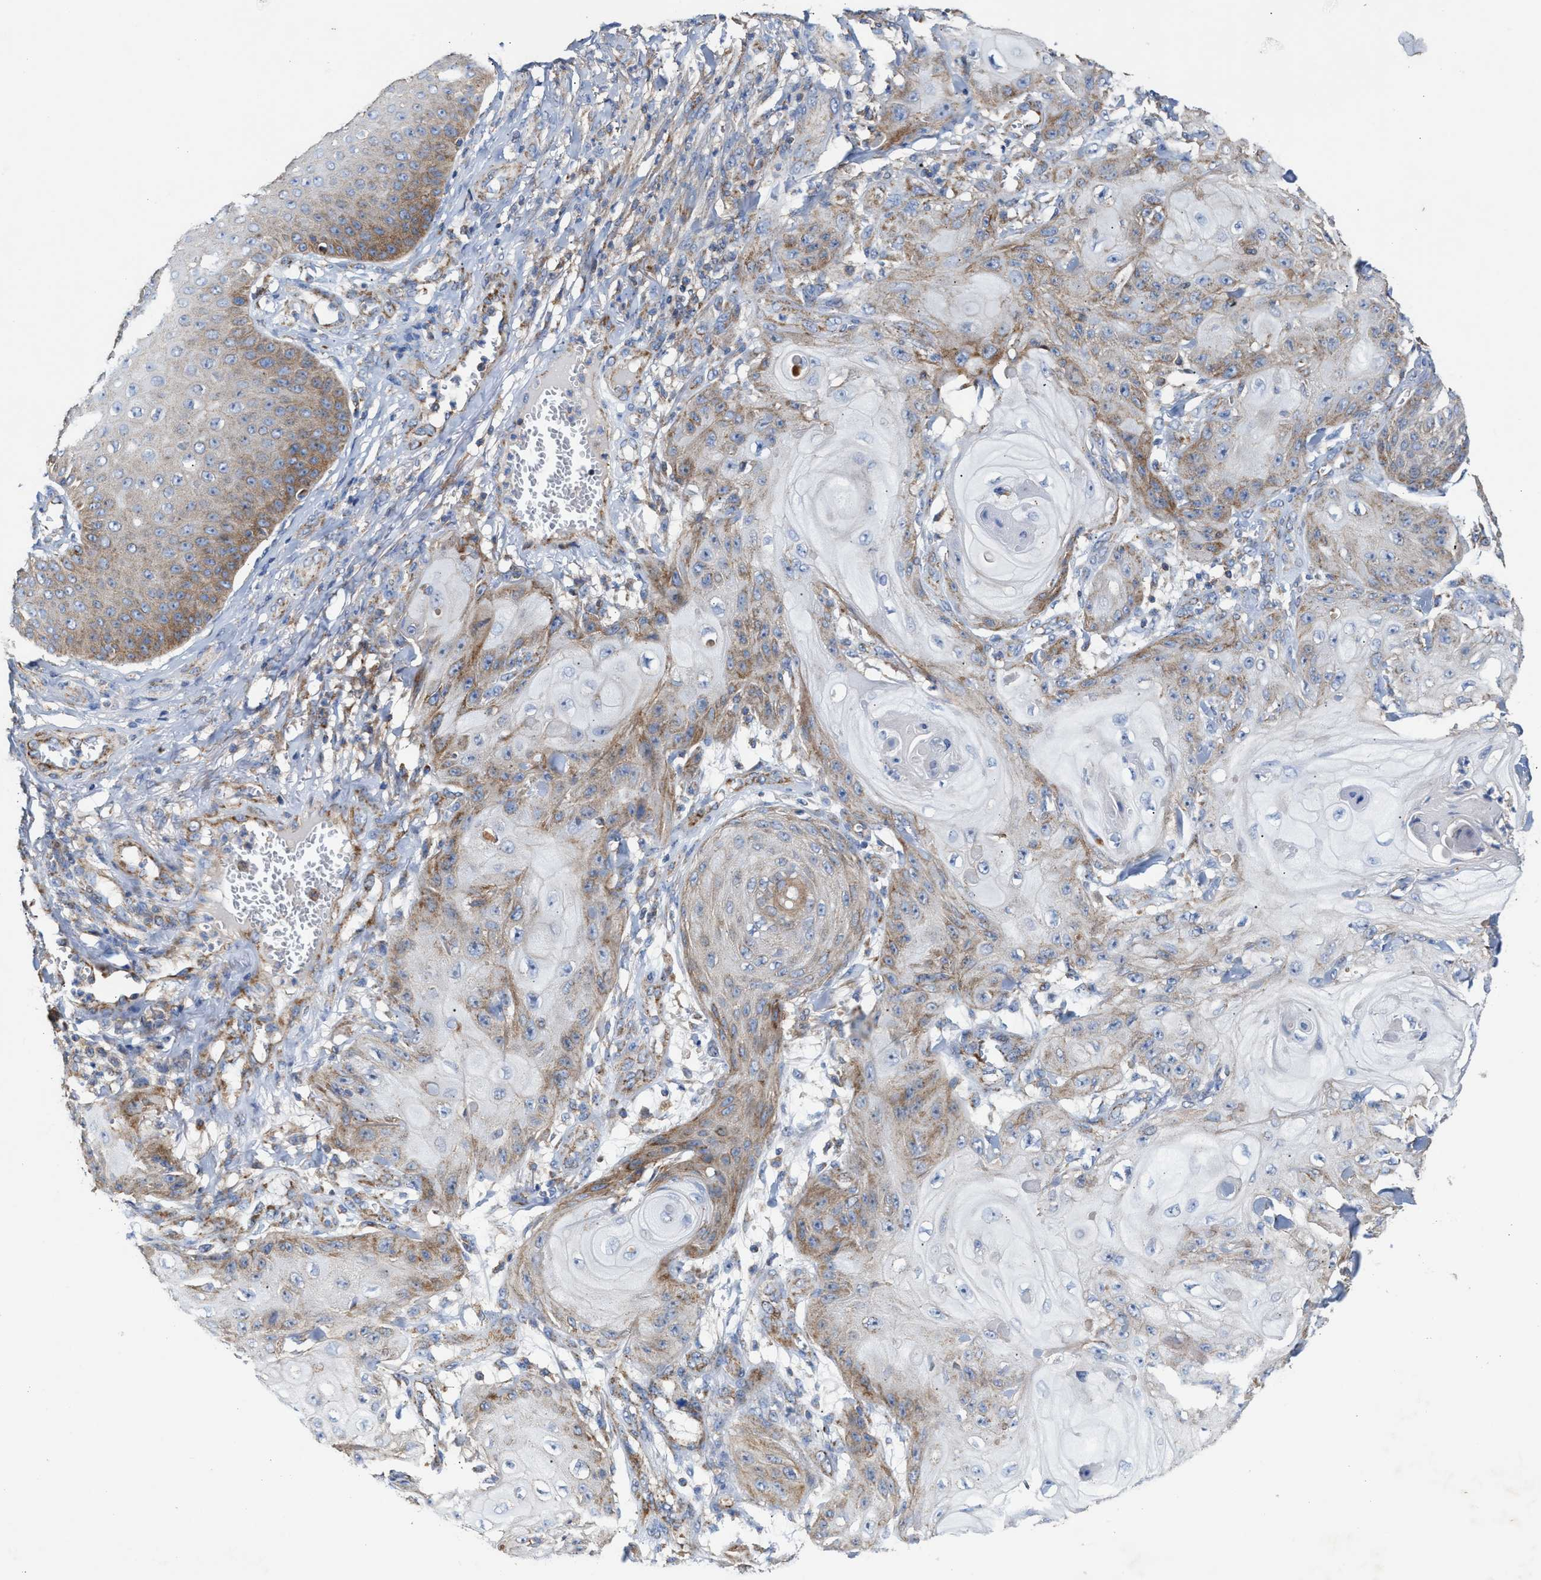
{"staining": {"intensity": "moderate", "quantity": "25%-75%", "location": "cytoplasmic/membranous"}, "tissue": "skin cancer", "cell_type": "Tumor cells", "image_type": "cancer", "snomed": [{"axis": "morphology", "description": "Squamous cell carcinoma, NOS"}, {"axis": "topography", "description": "Skin"}], "caption": "Protein staining by immunohistochemistry shows moderate cytoplasmic/membranous staining in approximately 25%-75% of tumor cells in skin cancer.", "gene": "MECR", "patient": {"sex": "male", "age": 74}}